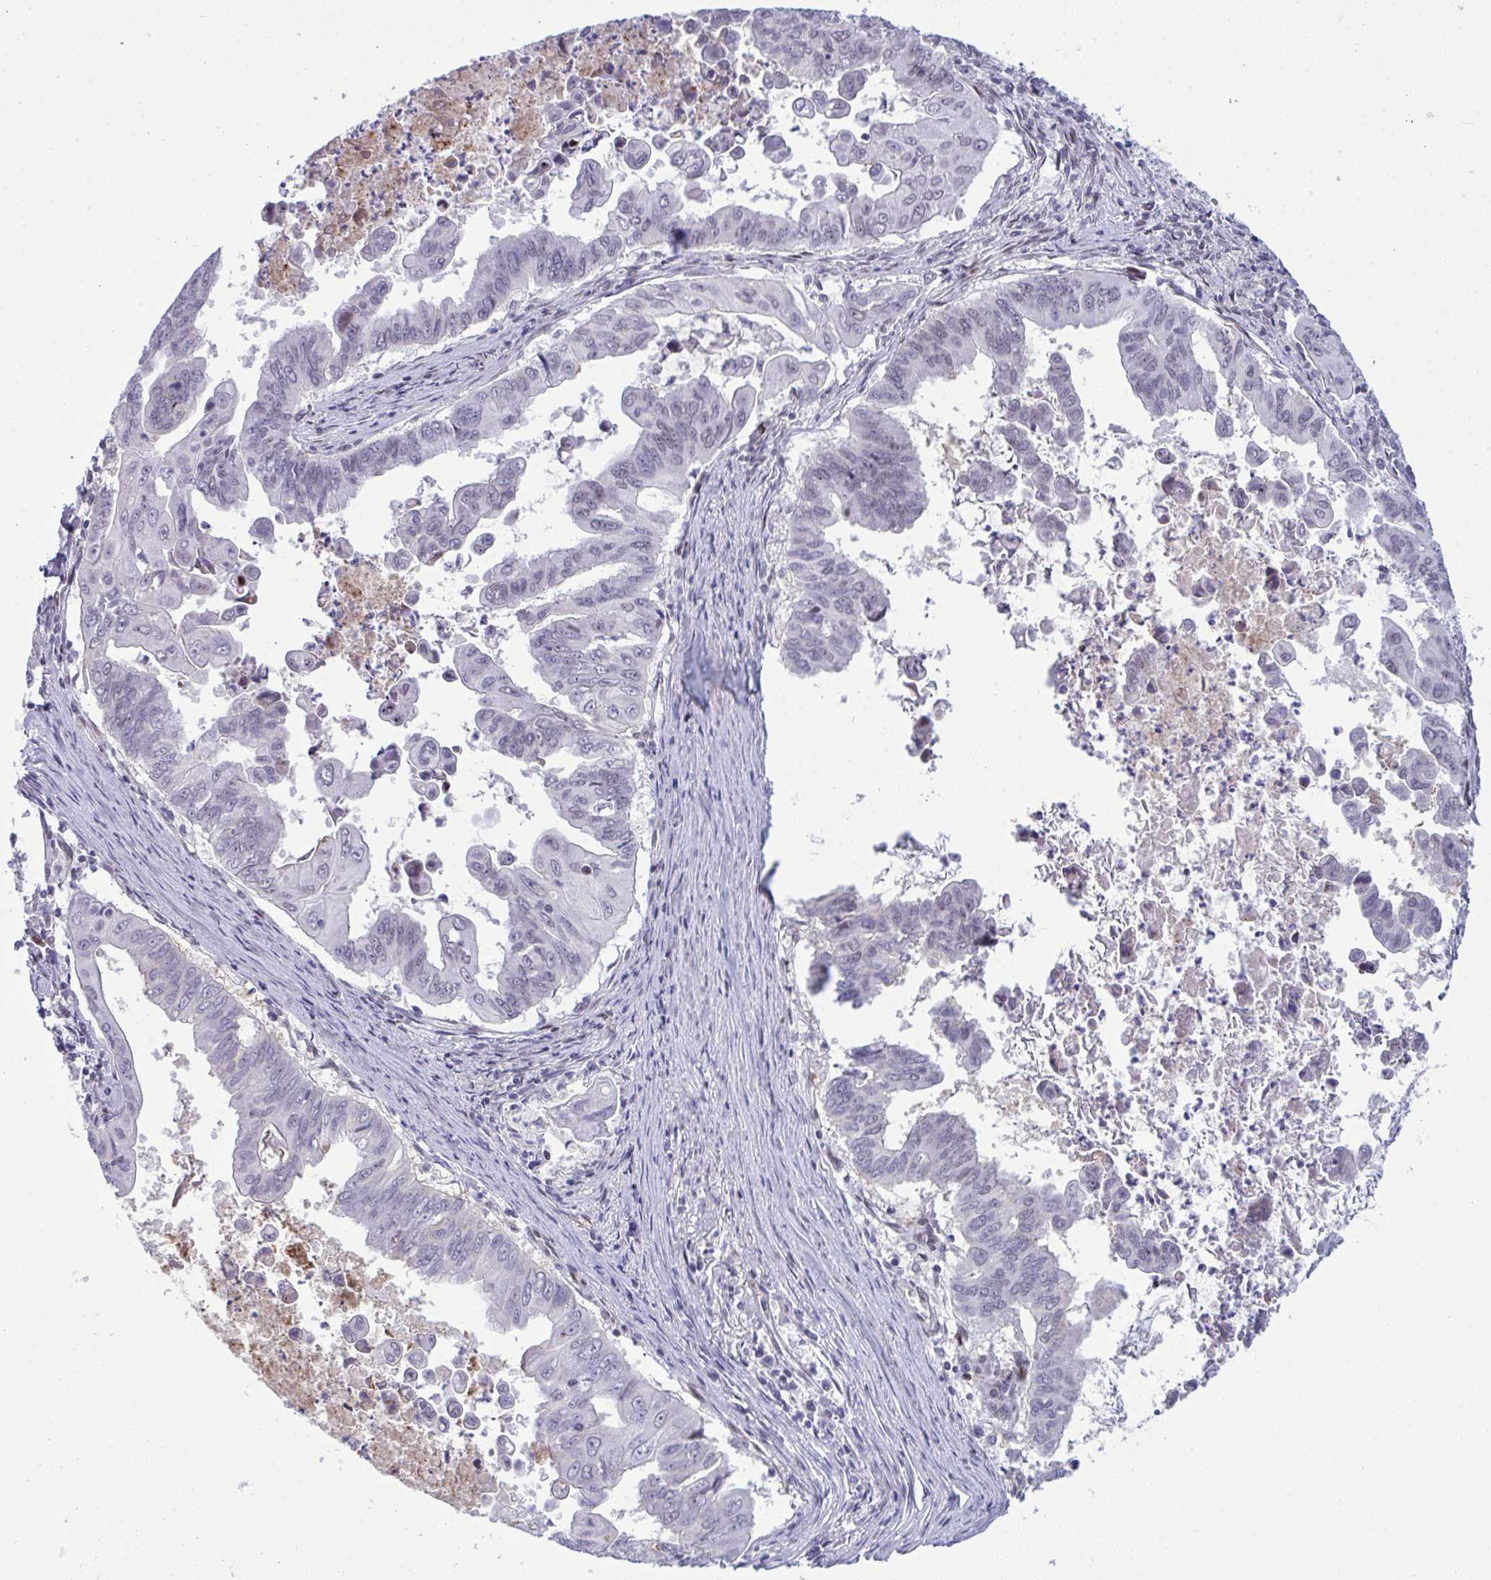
{"staining": {"intensity": "negative", "quantity": "none", "location": "none"}, "tissue": "stomach cancer", "cell_type": "Tumor cells", "image_type": "cancer", "snomed": [{"axis": "morphology", "description": "Adenocarcinoma, NOS"}, {"axis": "topography", "description": "Stomach, upper"}], "caption": "This is an IHC micrograph of human adenocarcinoma (stomach). There is no staining in tumor cells.", "gene": "ZFHX3", "patient": {"sex": "male", "age": 80}}